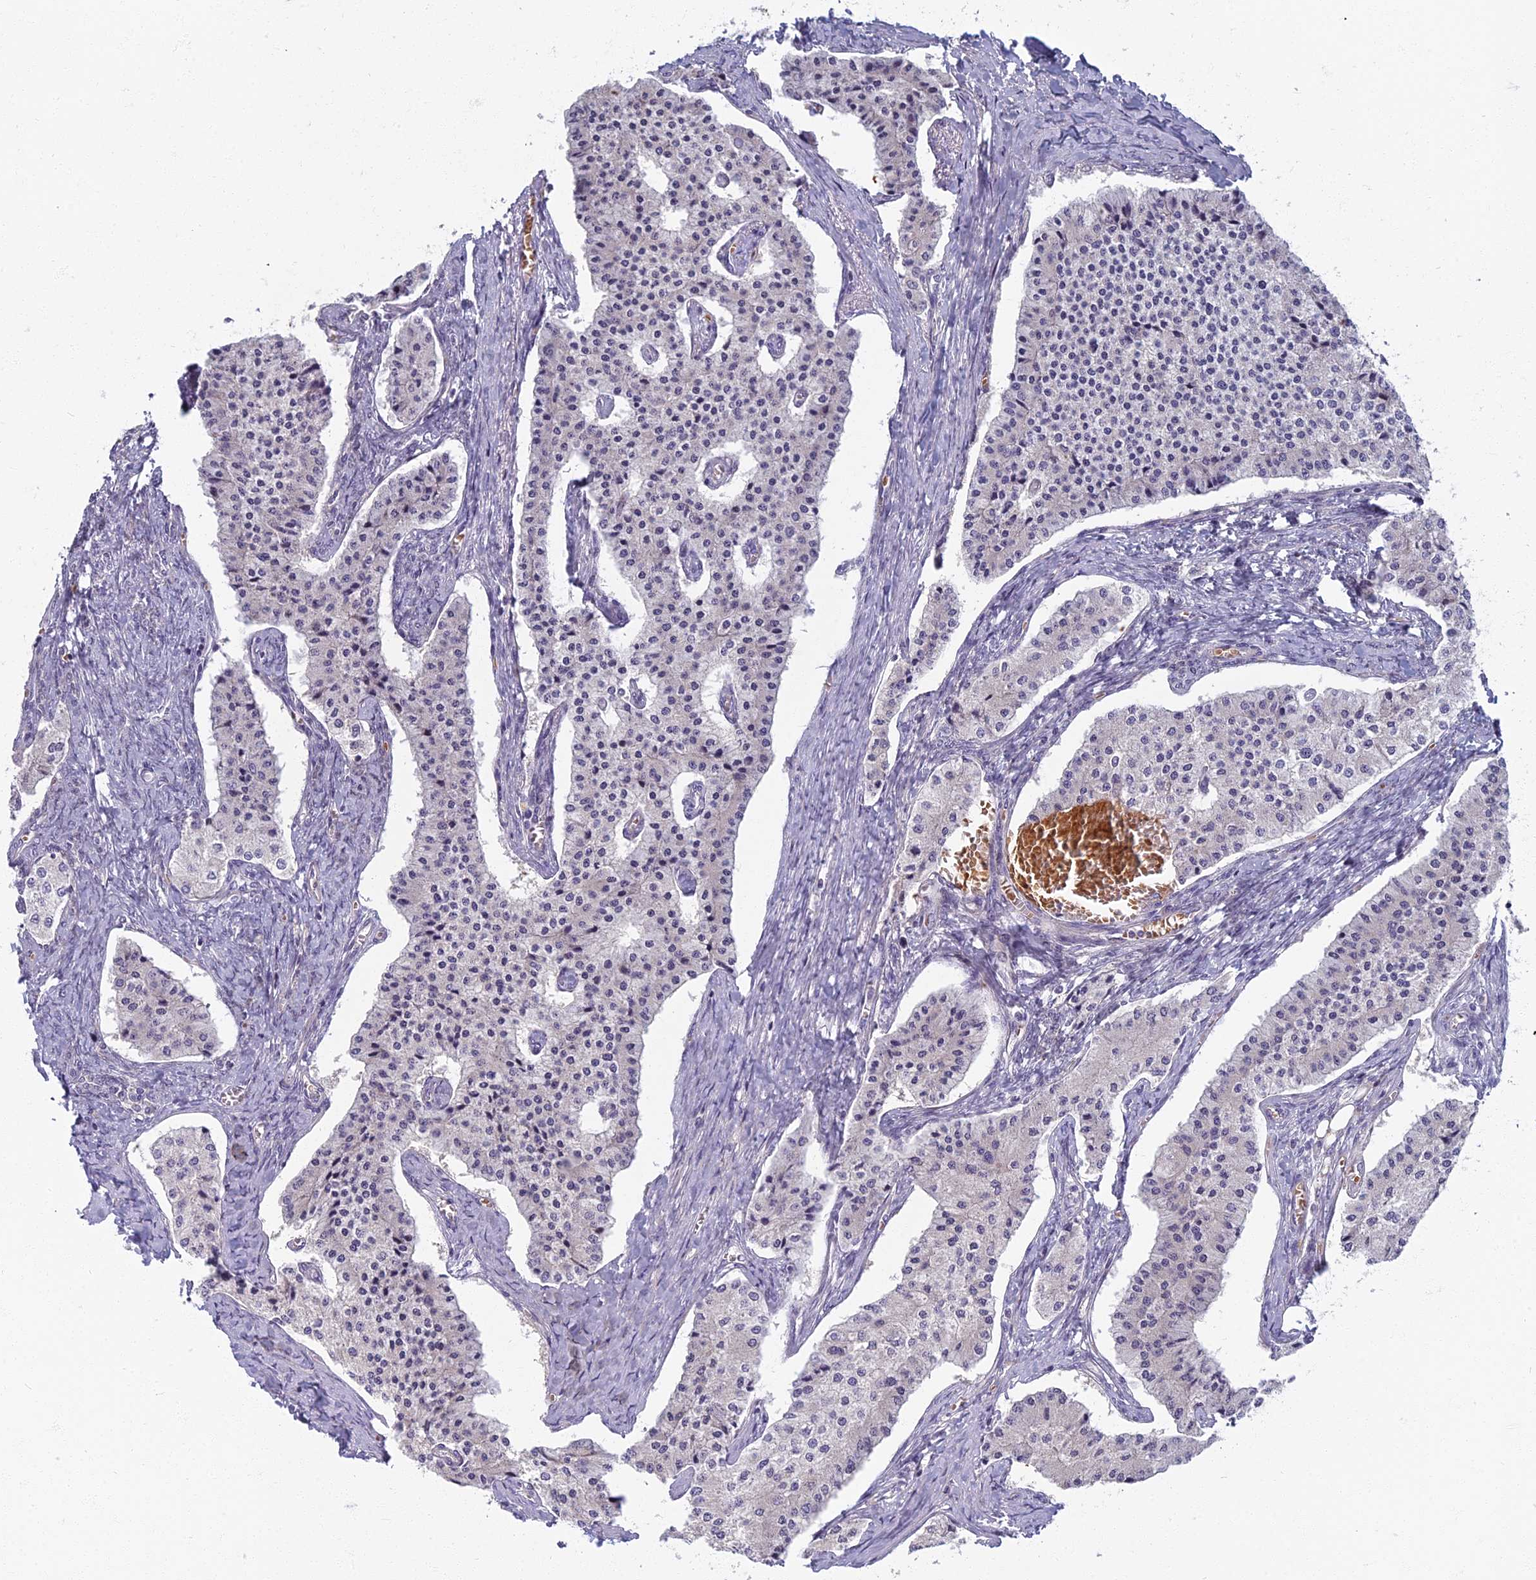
{"staining": {"intensity": "negative", "quantity": "none", "location": "none"}, "tissue": "carcinoid", "cell_type": "Tumor cells", "image_type": "cancer", "snomed": [{"axis": "morphology", "description": "Carcinoid, malignant, NOS"}, {"axis": "topography", "description": "Colon"}], "caption": "High power microscopy image of an immunohistochemistry (IHC) image of malignant carcinoid, revealing no significant positivity in tumor cells.", "gene": "ARL15", "patient": {"sex": "female", "age": 52}}